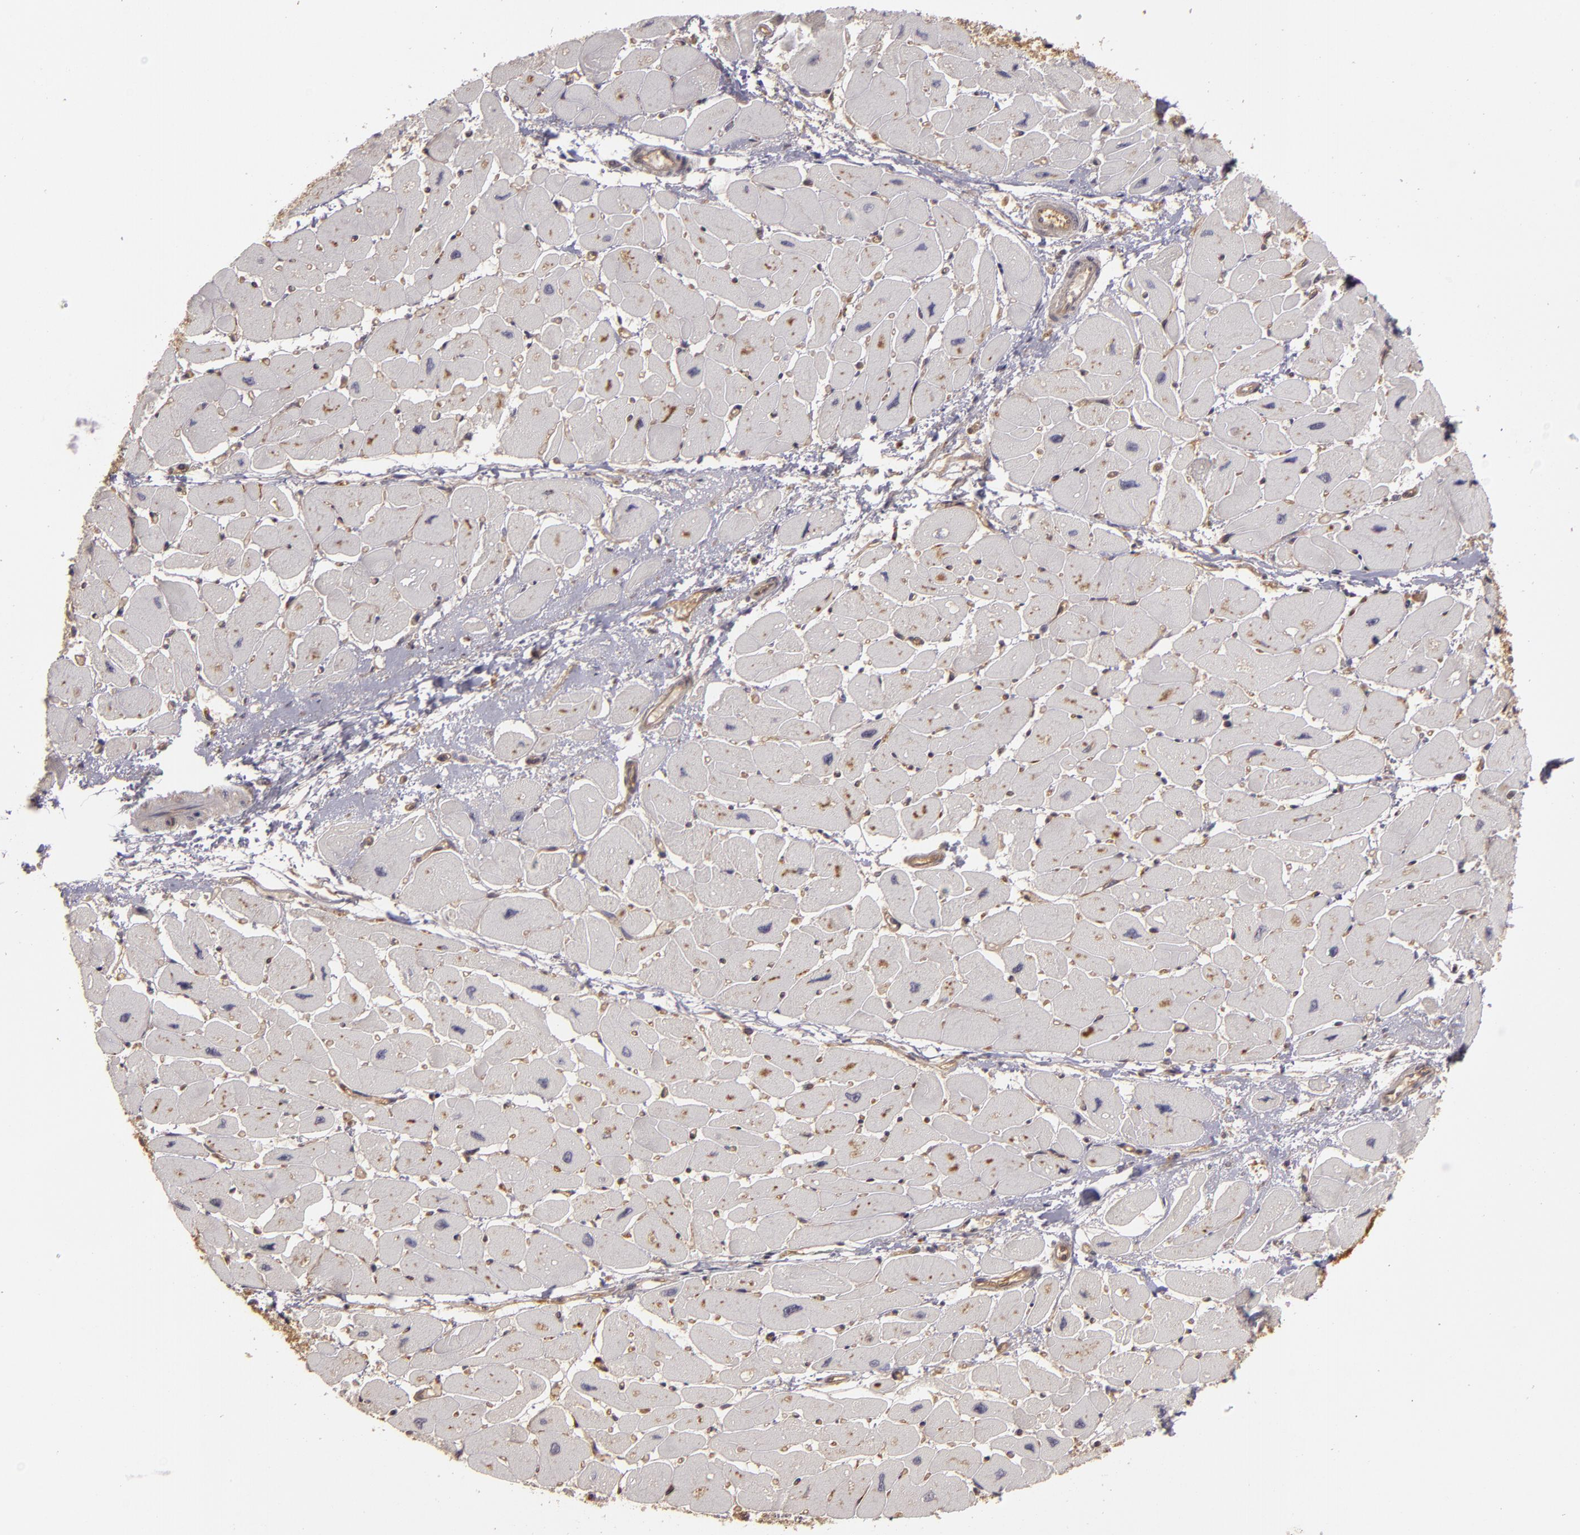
{"staining": {"intensity": "weak", "quantity": ">75%", "location": "cytoplasmic/membranous"}, "tissue": "heart muscle", "cell_type": "Cardiomyocytes", "image_type": "normal", "snomed": [{"axis": "morphology", "description": "Normal tissue, NOS"}, {"axis": "topography", "description": "Heart"}], "caption": "Protein staining demonstrates weak cytoplasmic/membranous expression in about >75% of cardiomyocytes in unremarkable heart muscle. Using DAB (3,3'-diaminobenzidine) (brown) and hematoxylin (blue) stains, captured at high magnification using brightfield microscopy.", "gene": "HRAS", "patient": {"sex": "female", "age": 54}}